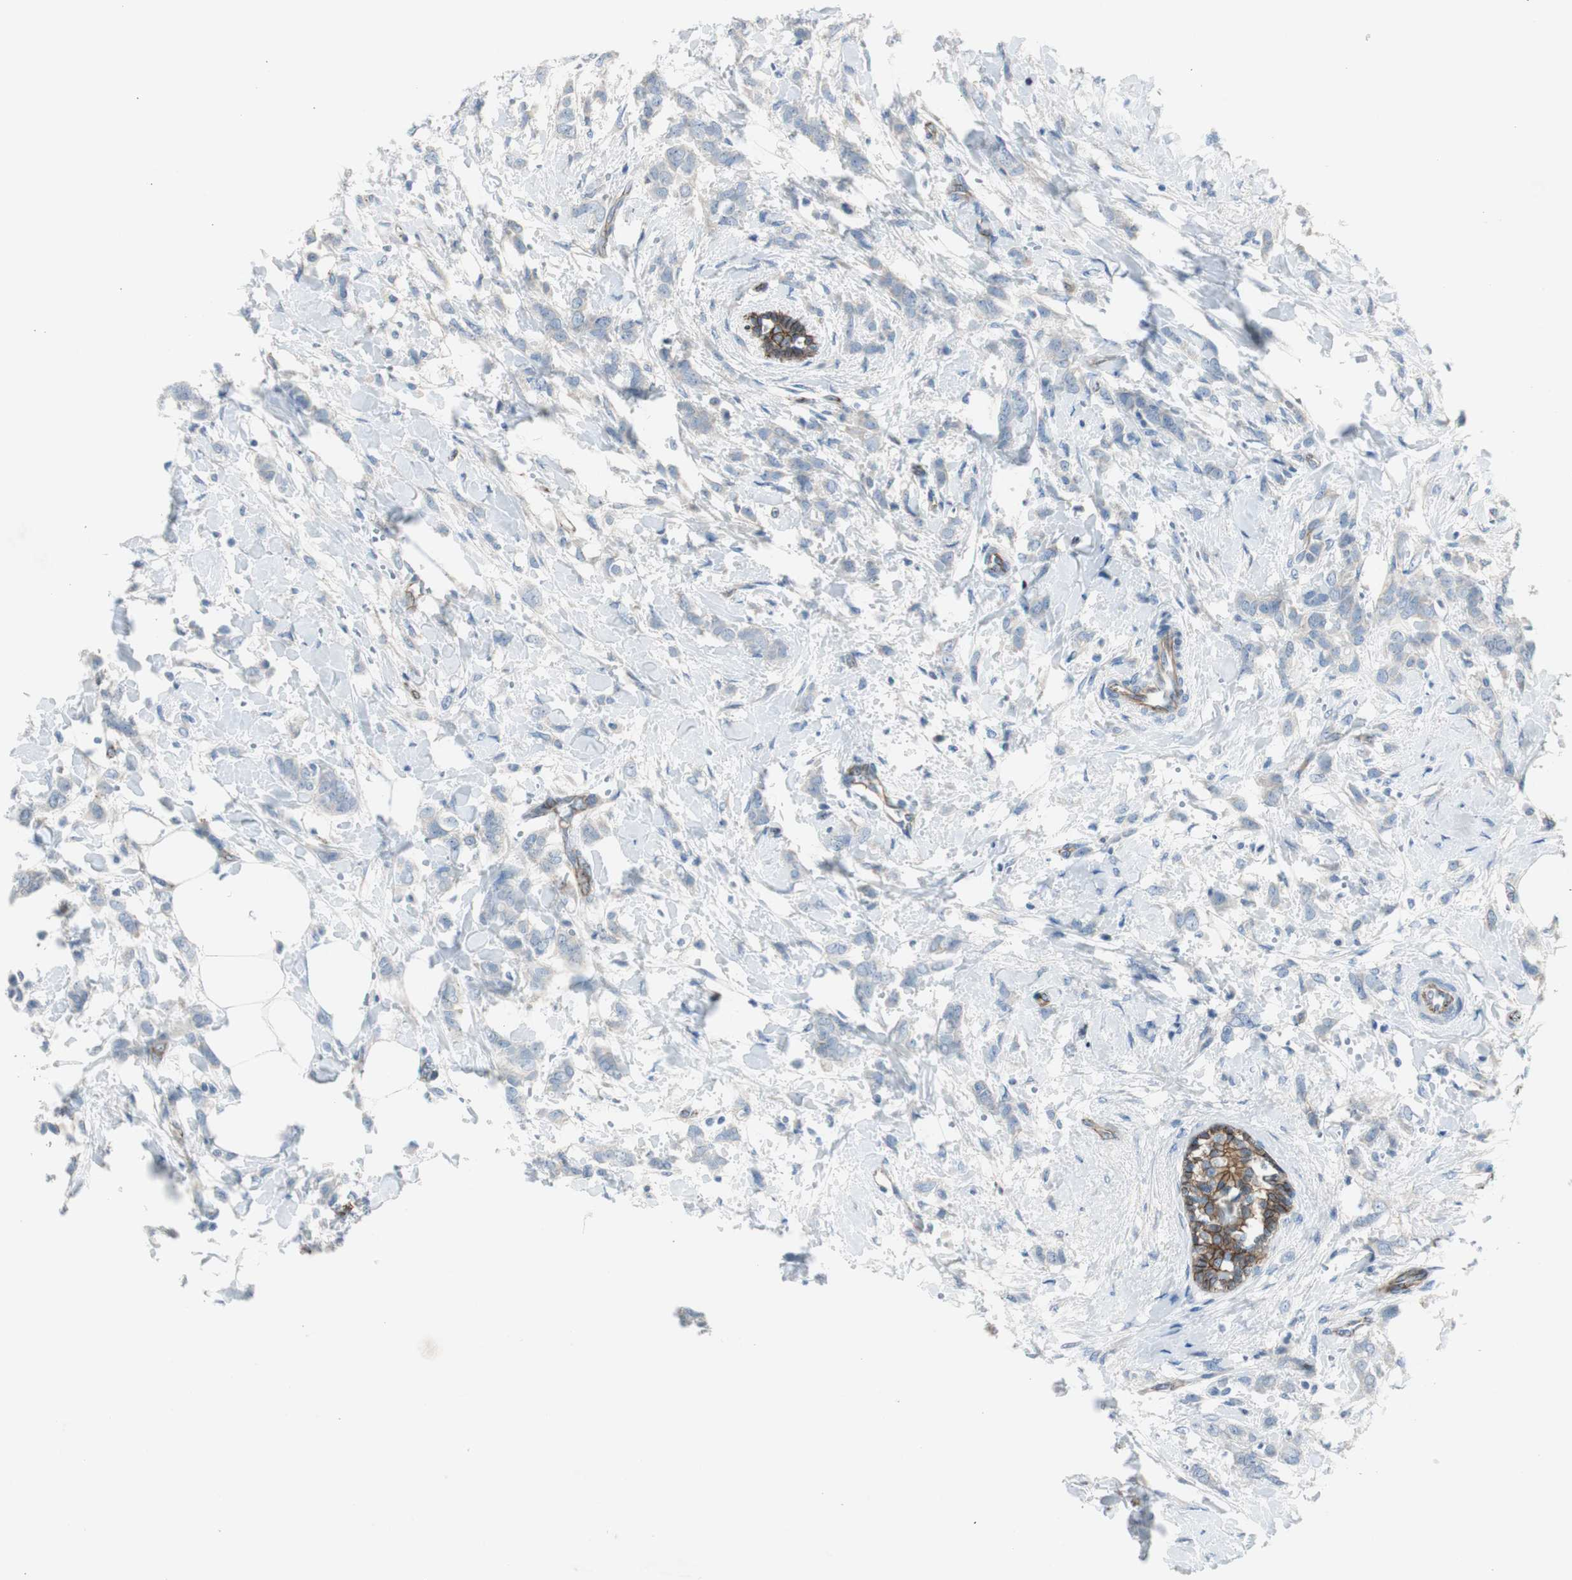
{"staining": {"intensity": "weak", "quantity": "<25%", "location": "cytoplasmic/membranous"}, "tissue": "breast cancer", "cell_type": "Tumor cells", "image_type": "cancer", "snomed": [{"axis": "morphology", "description": "Lobular carcinoma, in situ"}, {"axis": "morphology", "description": "Lobular carcinoma"}, {"axis": "topography", "description": "Breast"}], "caption": "Lobular carcinoma in situ (breast) stained for a protein using immunohistochemistry (IHC) displays no positivity tumor cells.", "gene": "STXBP4", "patient": {"sex": "female", "age": 41}}